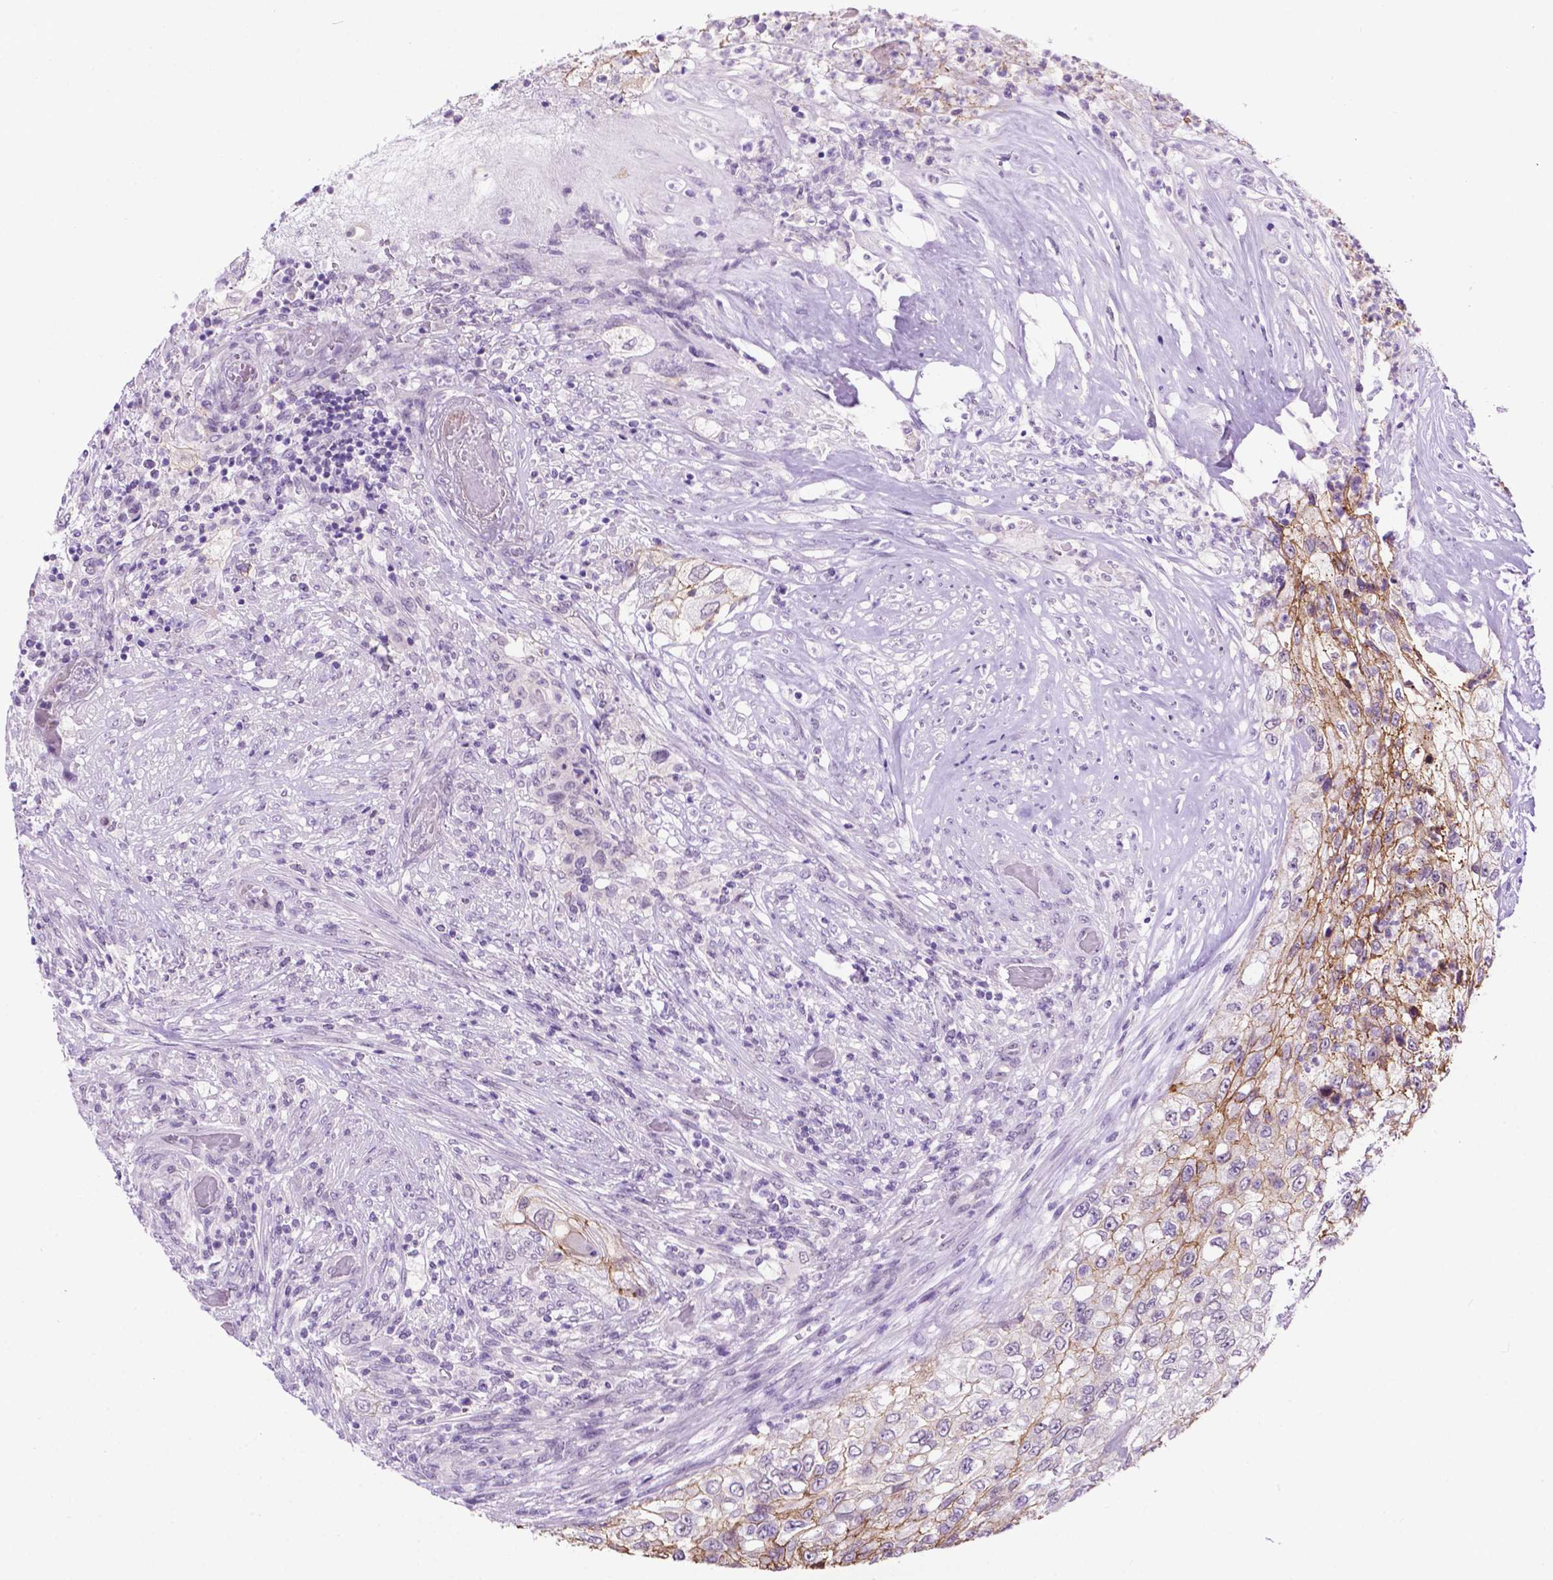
{"staining": {"intensity": "moderate", "quantity": "25%-75%", "location": "cytoplasmic/membranous"}, "tissue": "urothelial cancer", "cell_type": "Tumor cells", "image_type": "cancer", "snomed": [{"axis": "morphology", "description": "Urothelial carcinoma, High grade"}, {"axis": "topography", "description": "Urinary bladder"}], "caption": "Immunohistochemistry micrograph of neoplastic tissue: human high-grade urothelial carcinoma stained using immunohistochemistry reveals medium levels of moderate protein expression localized specifically in the cytoplasmic/membranous of tumor cells, appearing as a cytoplasmic/membranous brown color.", "gene": "TACSTD2", "patient": {"sex": "female", "age": 60}}